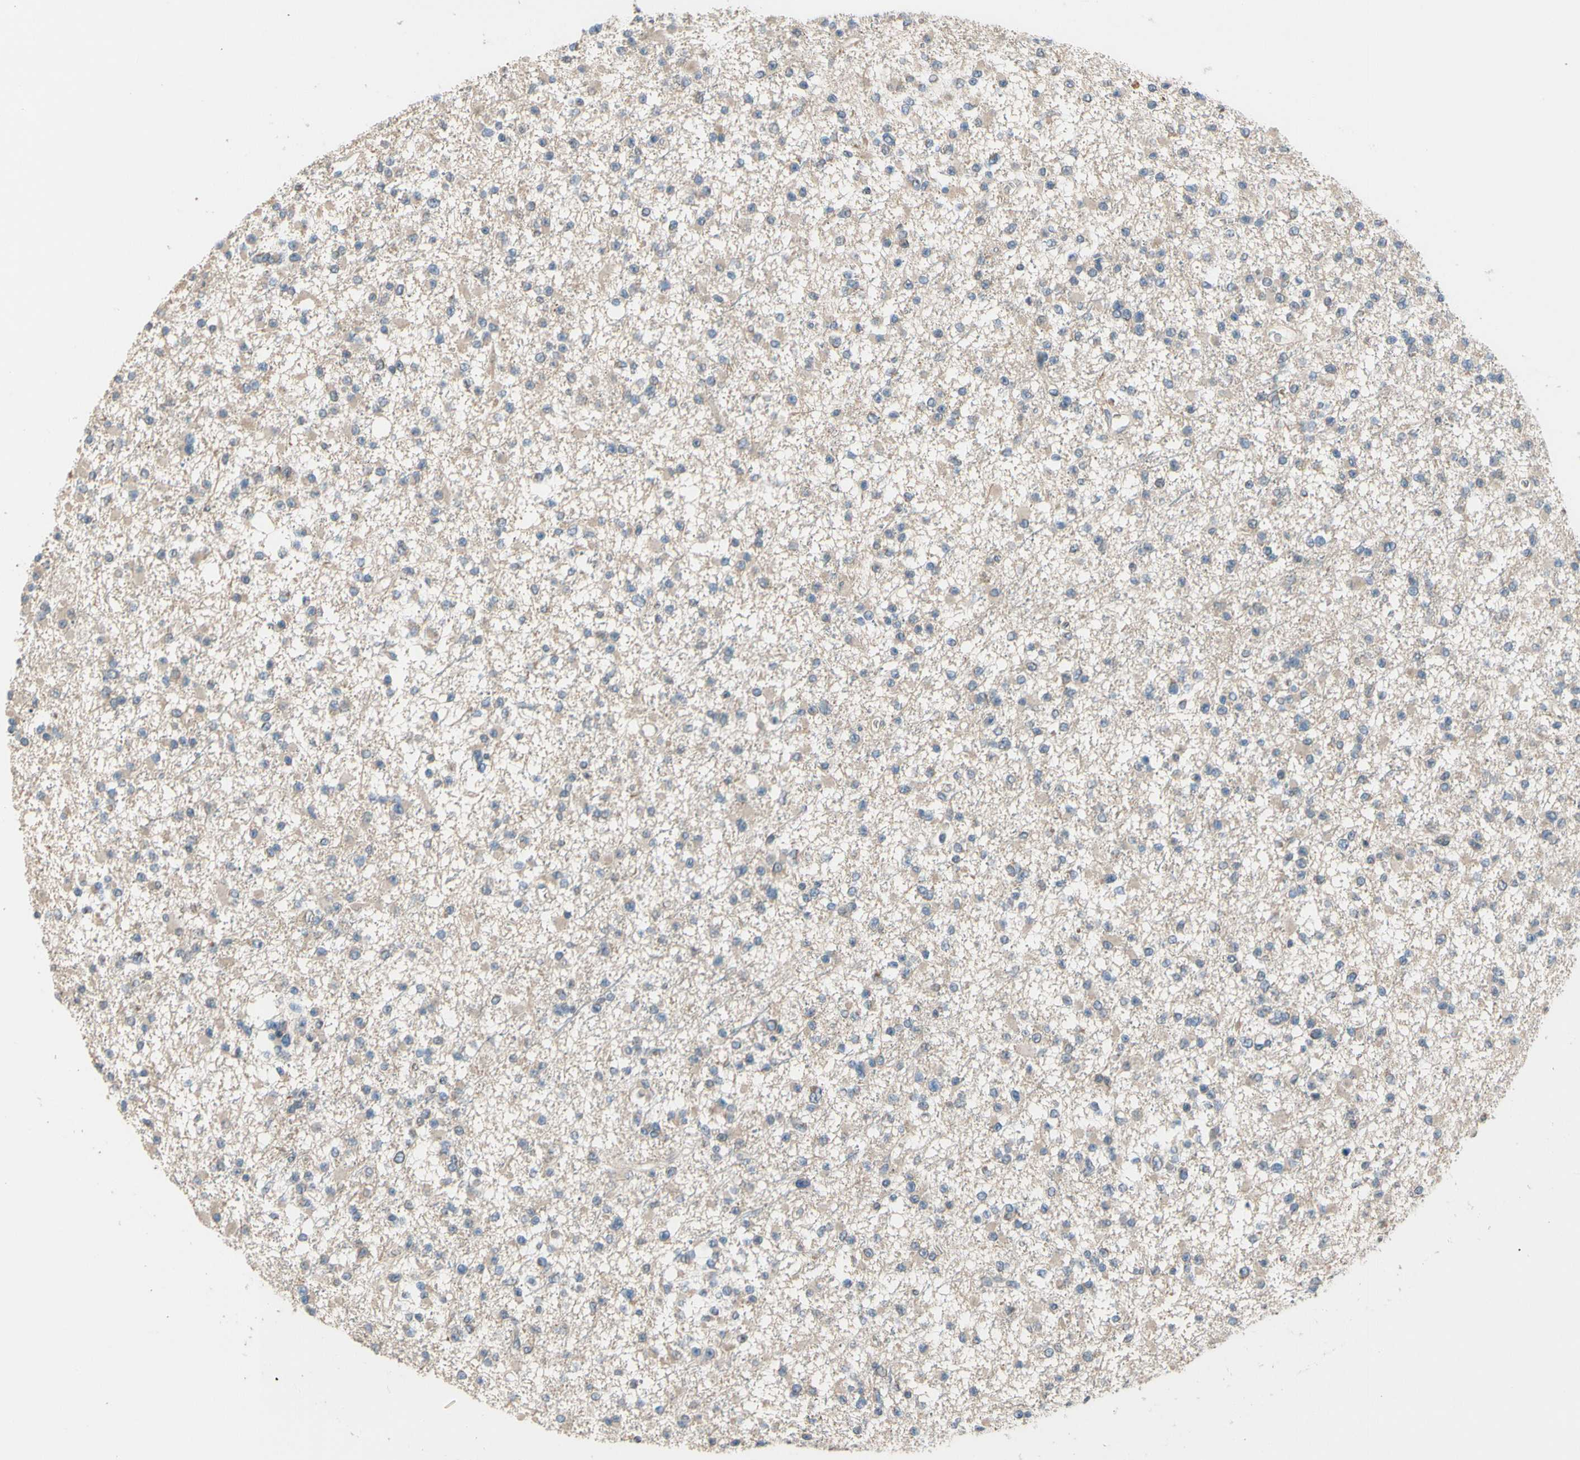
{"staining": {"intensity": "weak", "quantity": "<25%", "location": "cytoplasmic/membranous"}, "tissue": "glioma", "cell_type": "Tumor cells", "image_type": "cancer", "snomed": [{"axis": "morphology", "description": "Glioma, malignant, Low grade"}, {"axis": "topography", "description": "Brain"}], "caption": "Protein analysis of malignant glioma (low-grade) reveals no significant positivity in tumor cells.", "gene": "ZNF184", "patient": {"sex": "female", "age": 22}}